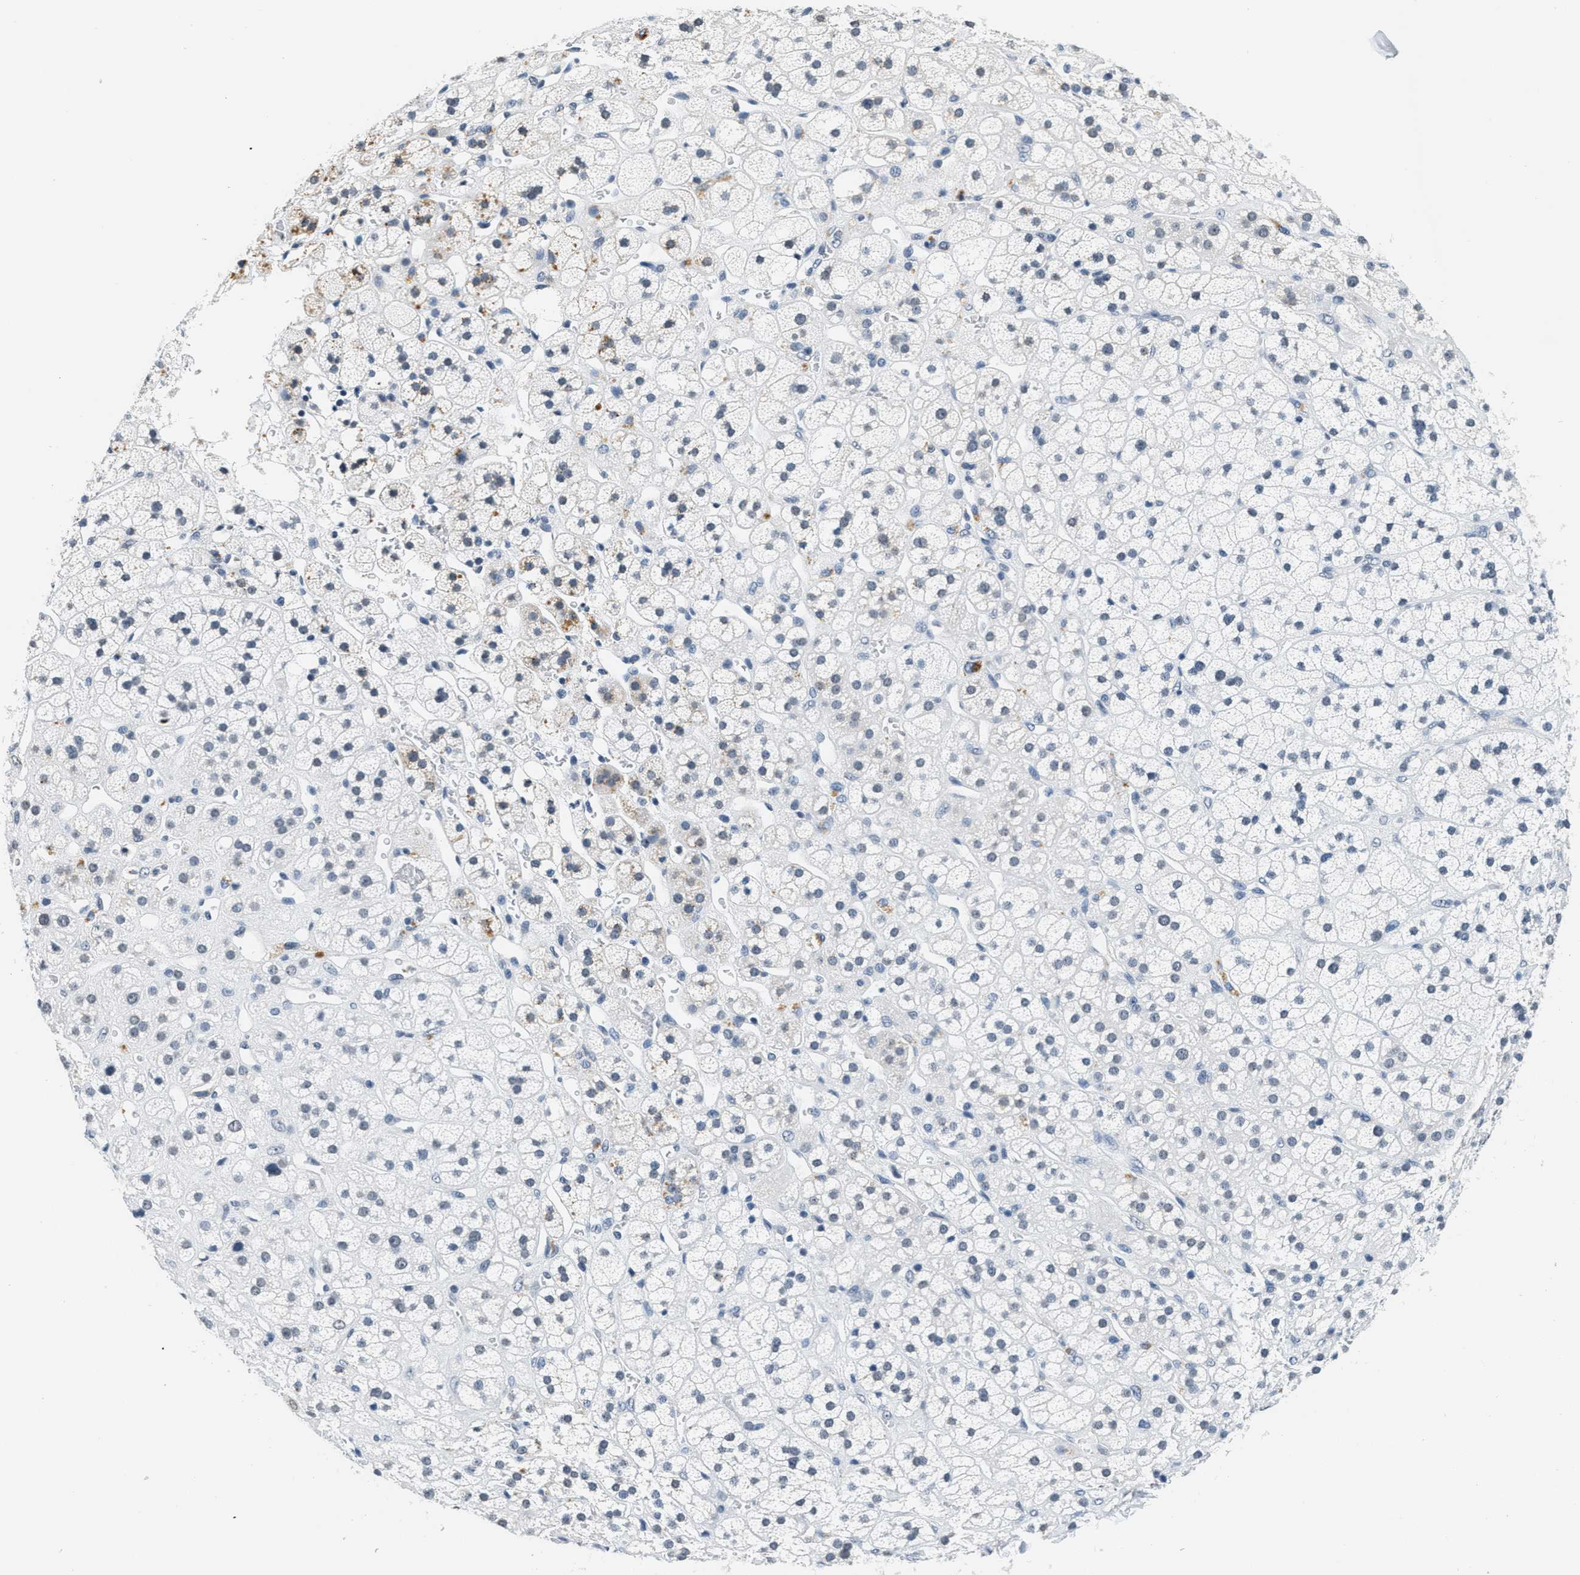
{"staining": {"intensity": "negative", "quantity": "none", "location": "none"}, "tissue": "adrenal gland", "cell_type": "Glandular cells", "image_type": "normal", "snomed": [{"axis": "morphology", "description": "Normal tissue, NOS"}, {"axis": "topography", "description": "Adrenal gland"}], "caption": "Protein analysis of unremarkable adrenal gland exhibits no significant positivity in glandular cells.", "gene": "CA4", "patient": {"sex": "male", "age": 56}}